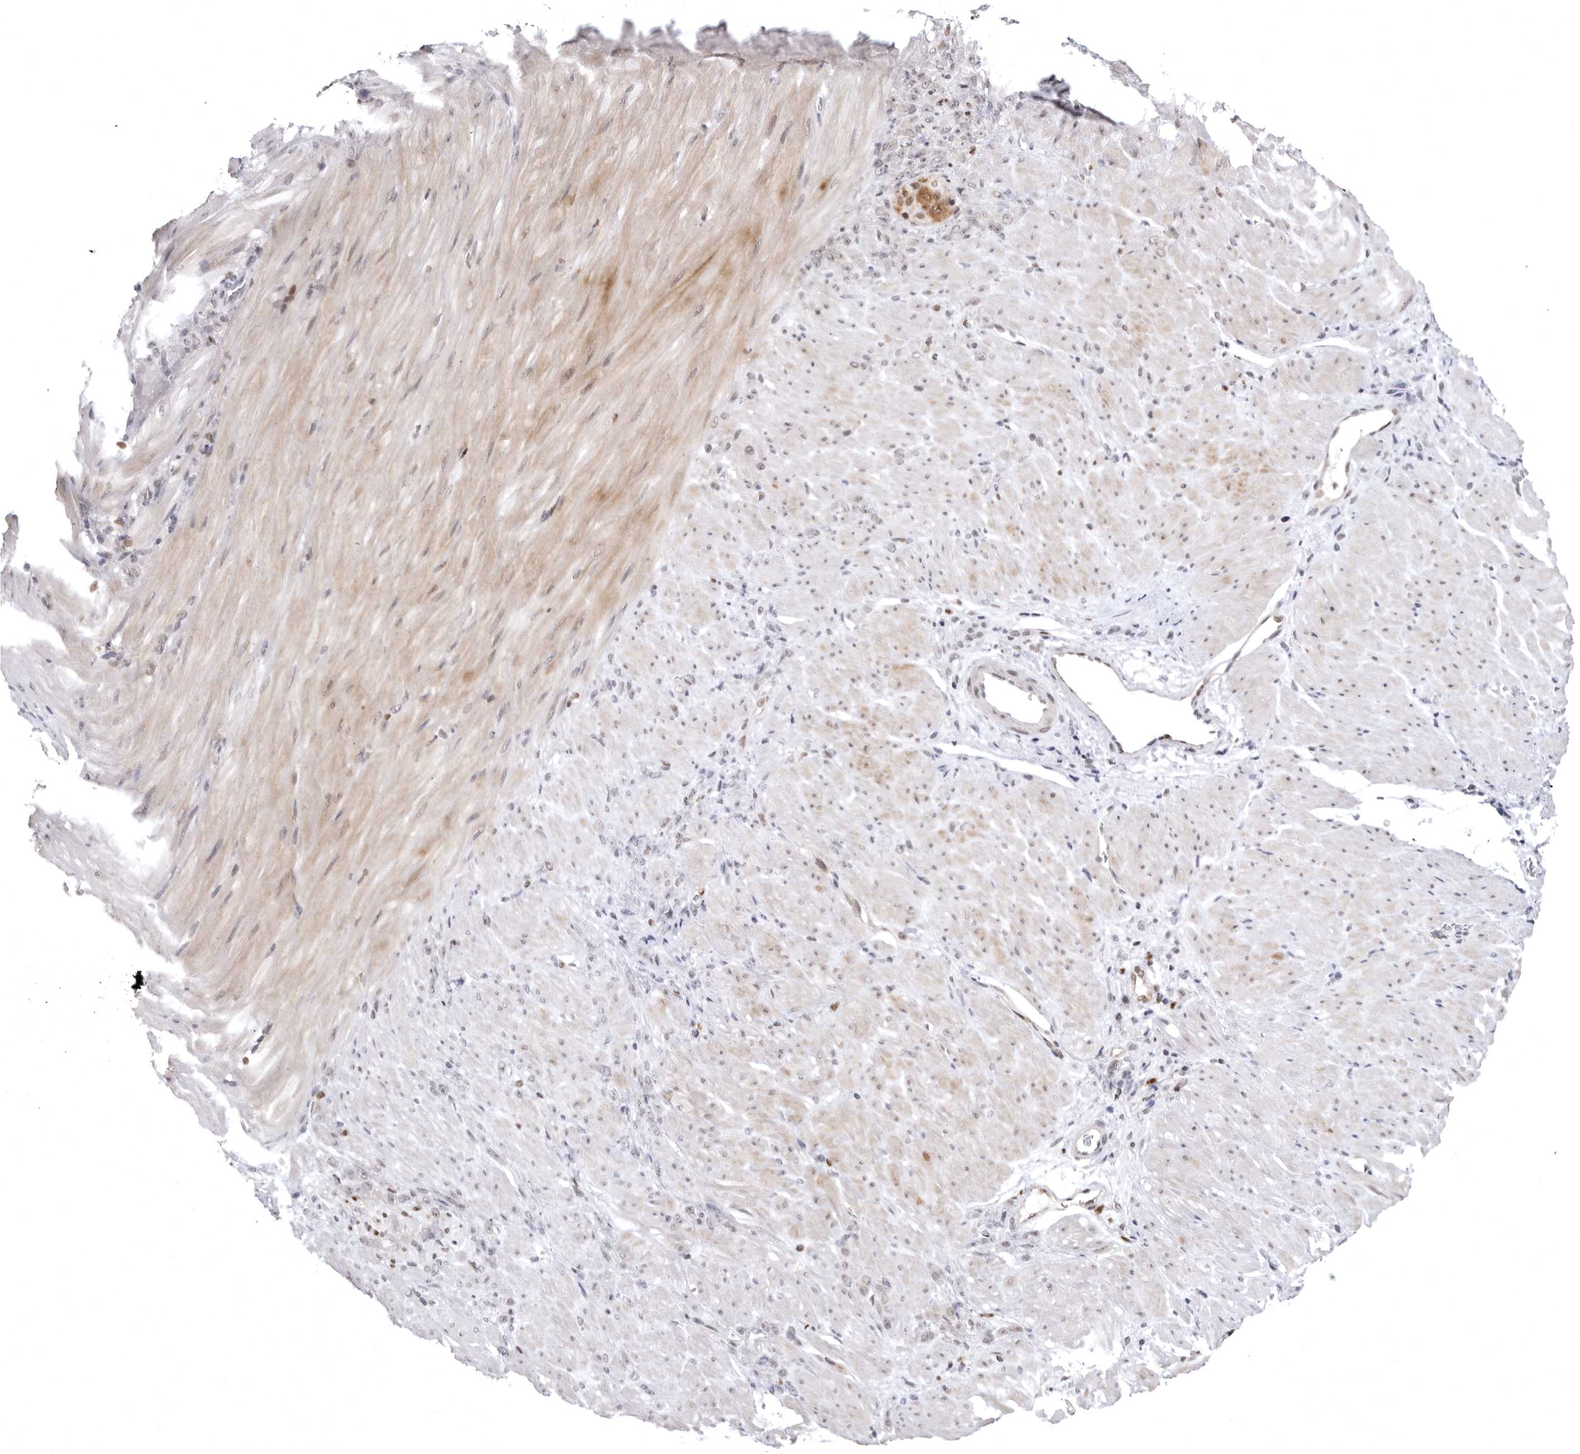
{"staining": {"intensity": "negative", "quantity": "none", "location": "none"}, "tissue": "stomach cancer", "cell_type": "Tumor cells", "image_type": "cancer", "snomed": [{"axis": "morphology", "description": "Normal tissue, NOS"}, {"axis": "morphology", "description": "Adenocarcinoma, NOS"}, {"axis": "topography", "description": "Stomach"}], "caption": "High magnification brightfield microscopy of stomach adenocarcinoma stained with DAB (brown) and counterstained with hematoxylin (blue): tumor cells show no significant expression.", "gene": "PTK2B", "patient": {"sex": "male", "age": 82}}